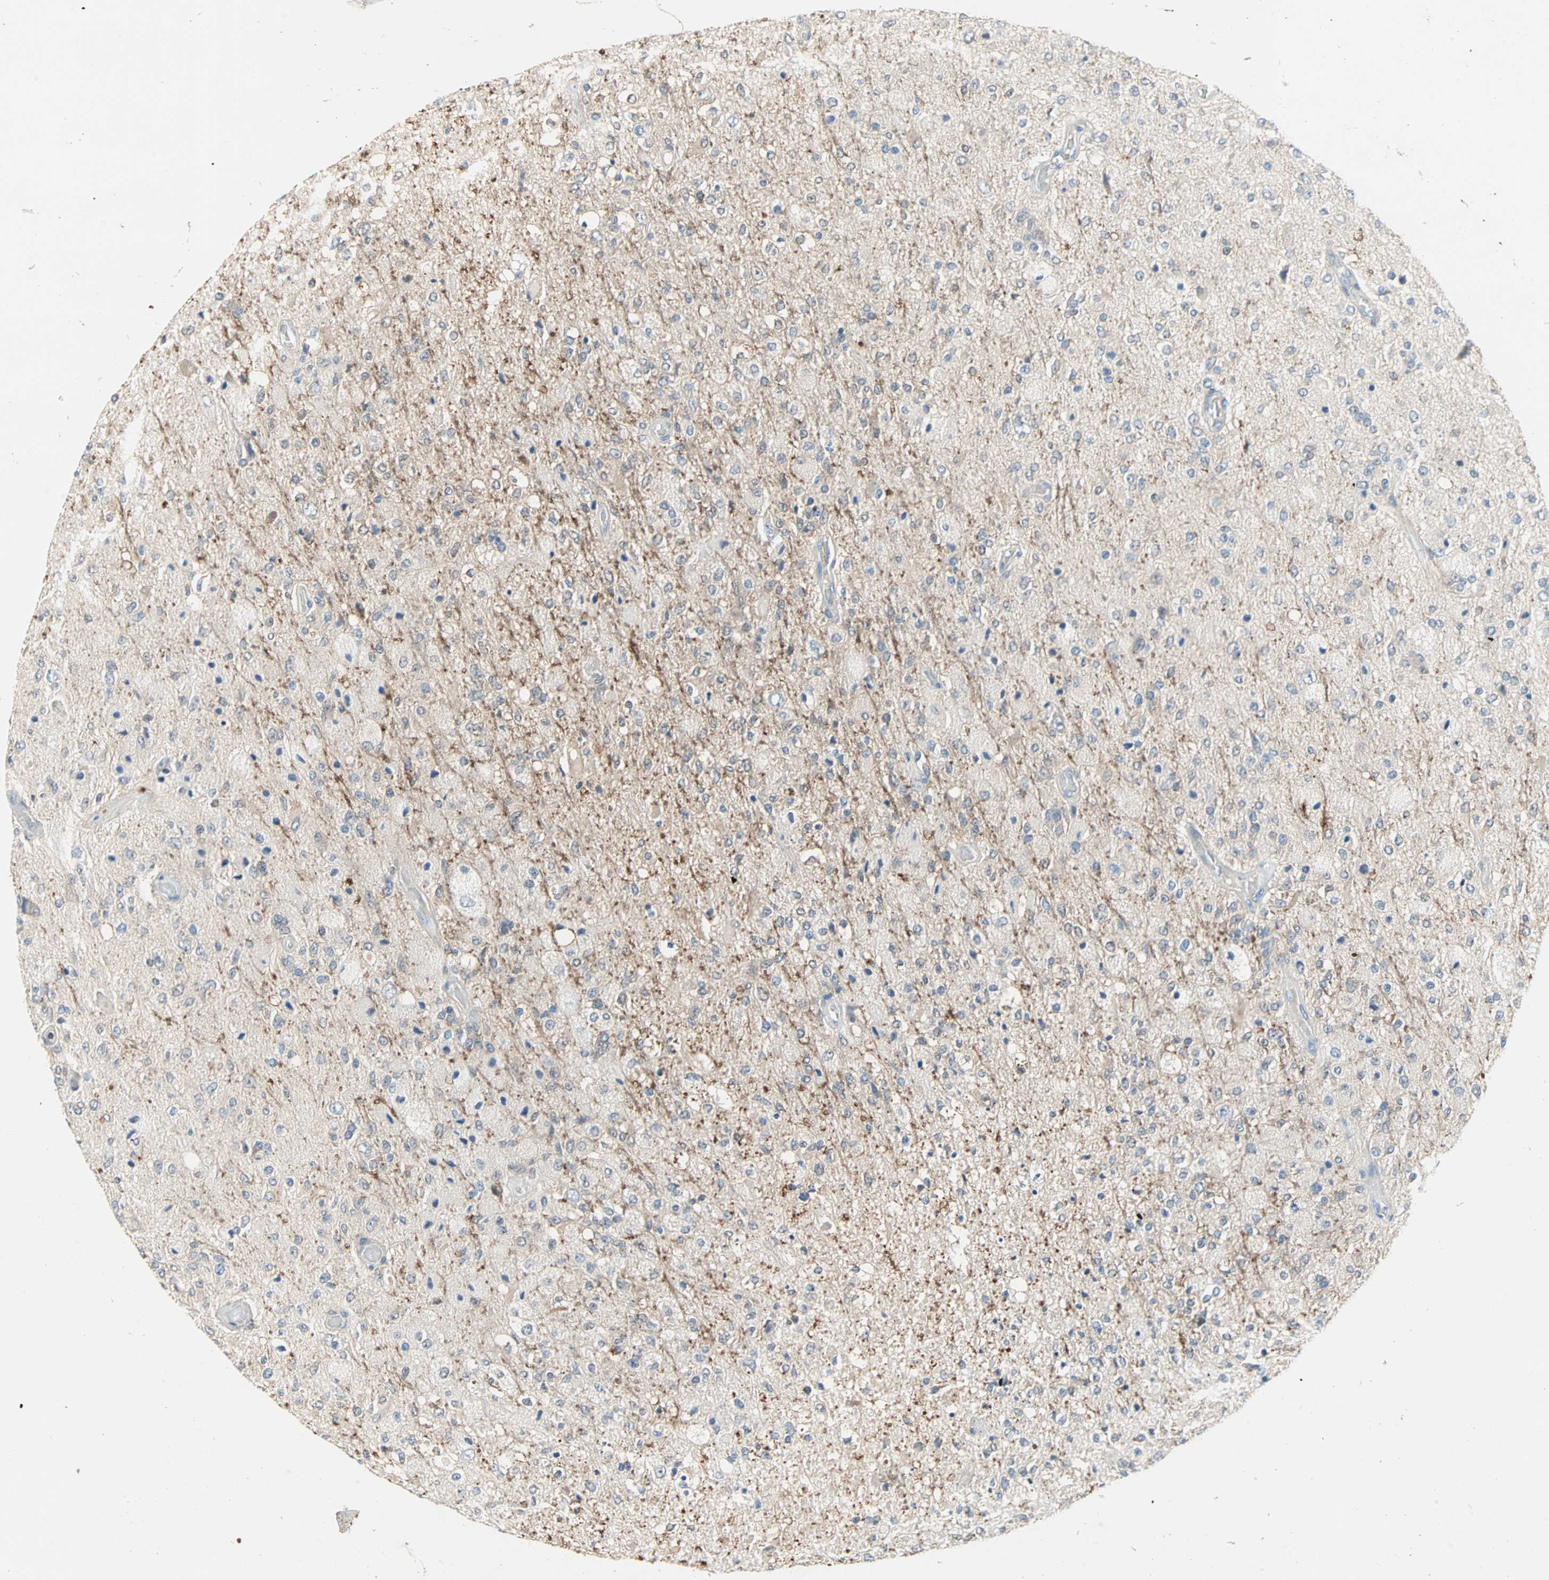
{"staining": {"intensity": "weak", "quantity": "25%-75%", "location": "cytoplasmic/membranous"}, "tissue": "glioma", "cell_type": "Tumor cells", "image_type": "cancer", "snomed": [{"axis": "morphology", "description": "Normal tissue, NOS"}, {"axis": "morphology", "description": "Glioma, malignant, High grade"}, {"axis": "topography", "description": "Cerebral cortex"}], "caption": "Immunohistochemical staining of human glioma shows weak cytoplasmic/membranous protein positivity in approximately 25%-75% of tumor cells.", "gene": "MPI", "patient": {"sex": "male", "age": 77}}